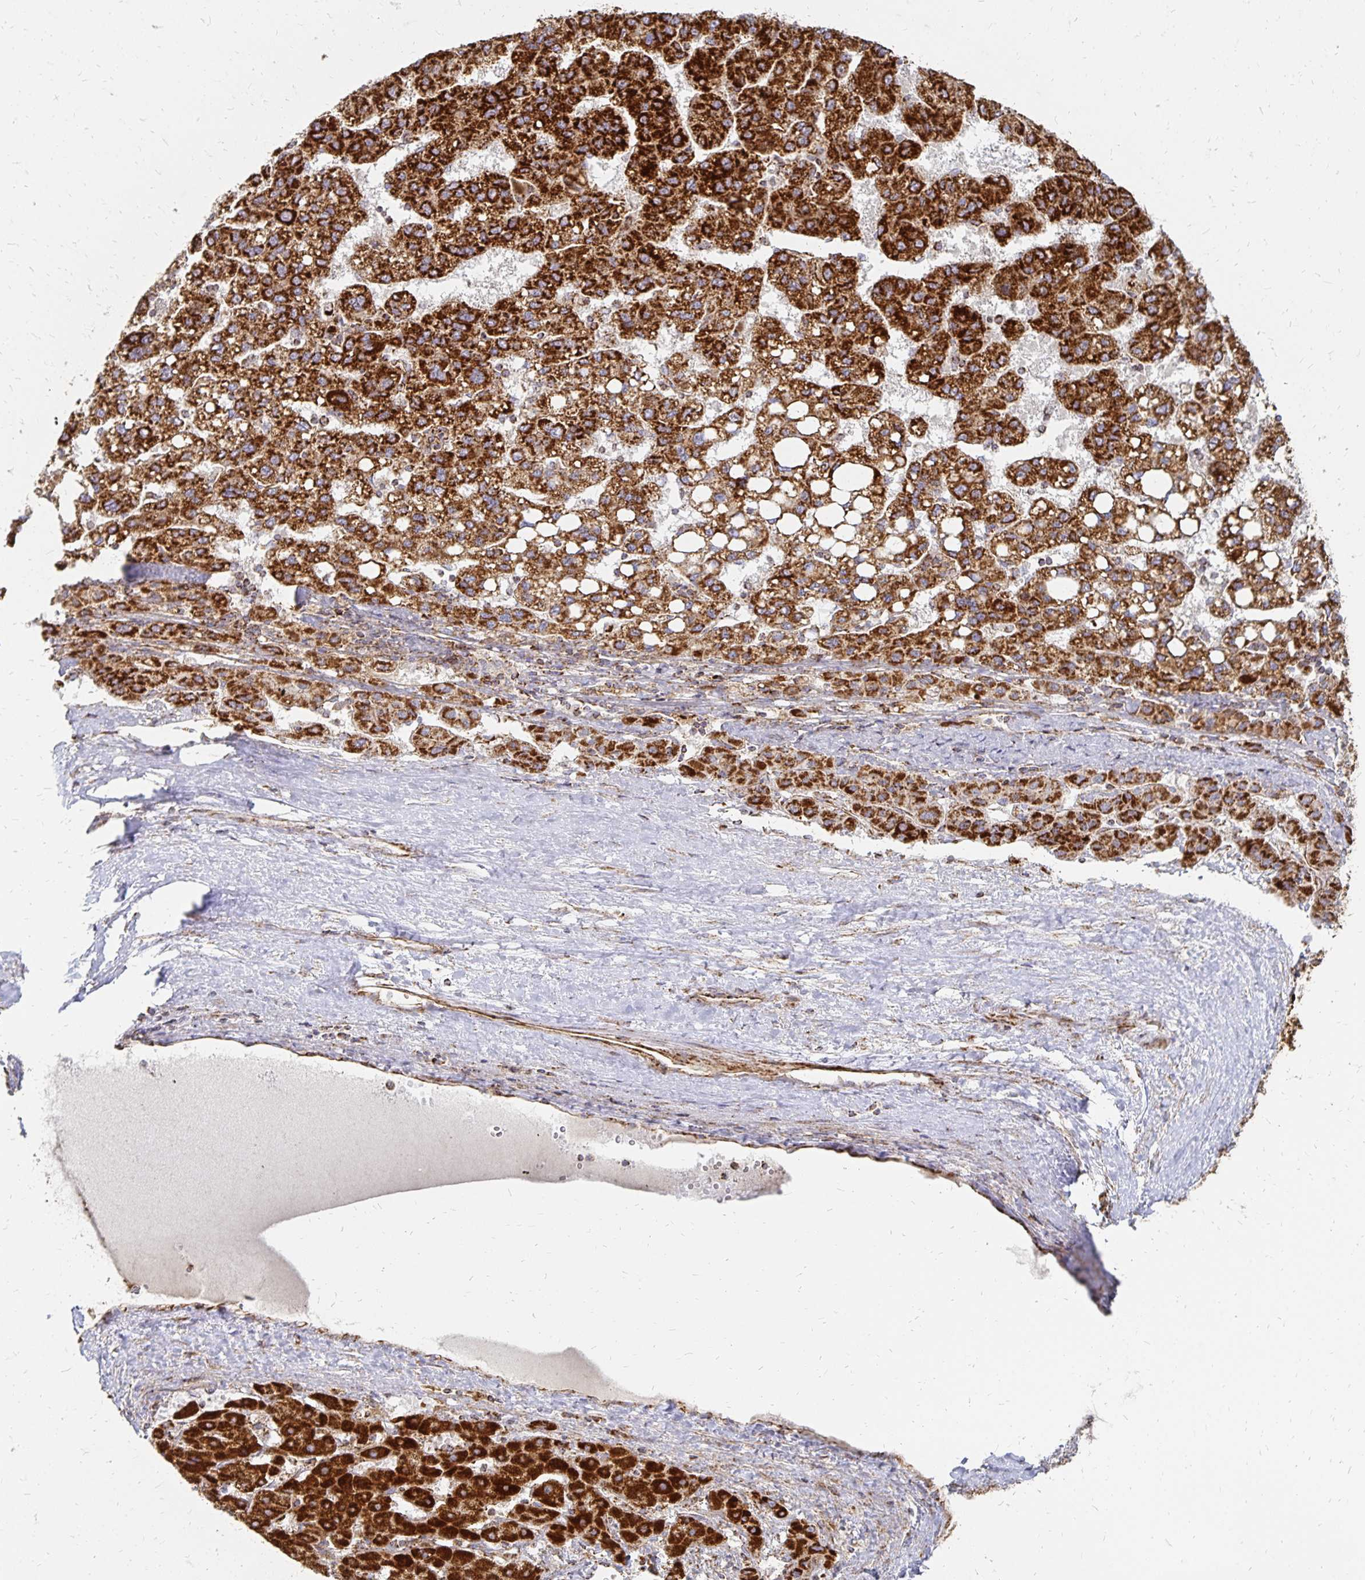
{"staining": {"intensity": "strong", "quantity": ">75%", "location": "cytoplasmic/membranous"}, "tissue": "liver cancer", "cell_type": "Tumor cells", "image_type": "cancer", "snomed": [{"axis": "morphology", "description": "Carcinoma, Hepatocellular, NOS"}, {"axis": "topography", "description": "Liver"}], "caption": "High-power microscopy captured an IHC photomicrograph of liver cancer (hepatocellular carcinoma), revealing strong cytoplasmic/membranous expression in about >75% of tumor cells.", "gene": "STOML2", "patient": {"sex": "female", "age": 82}}